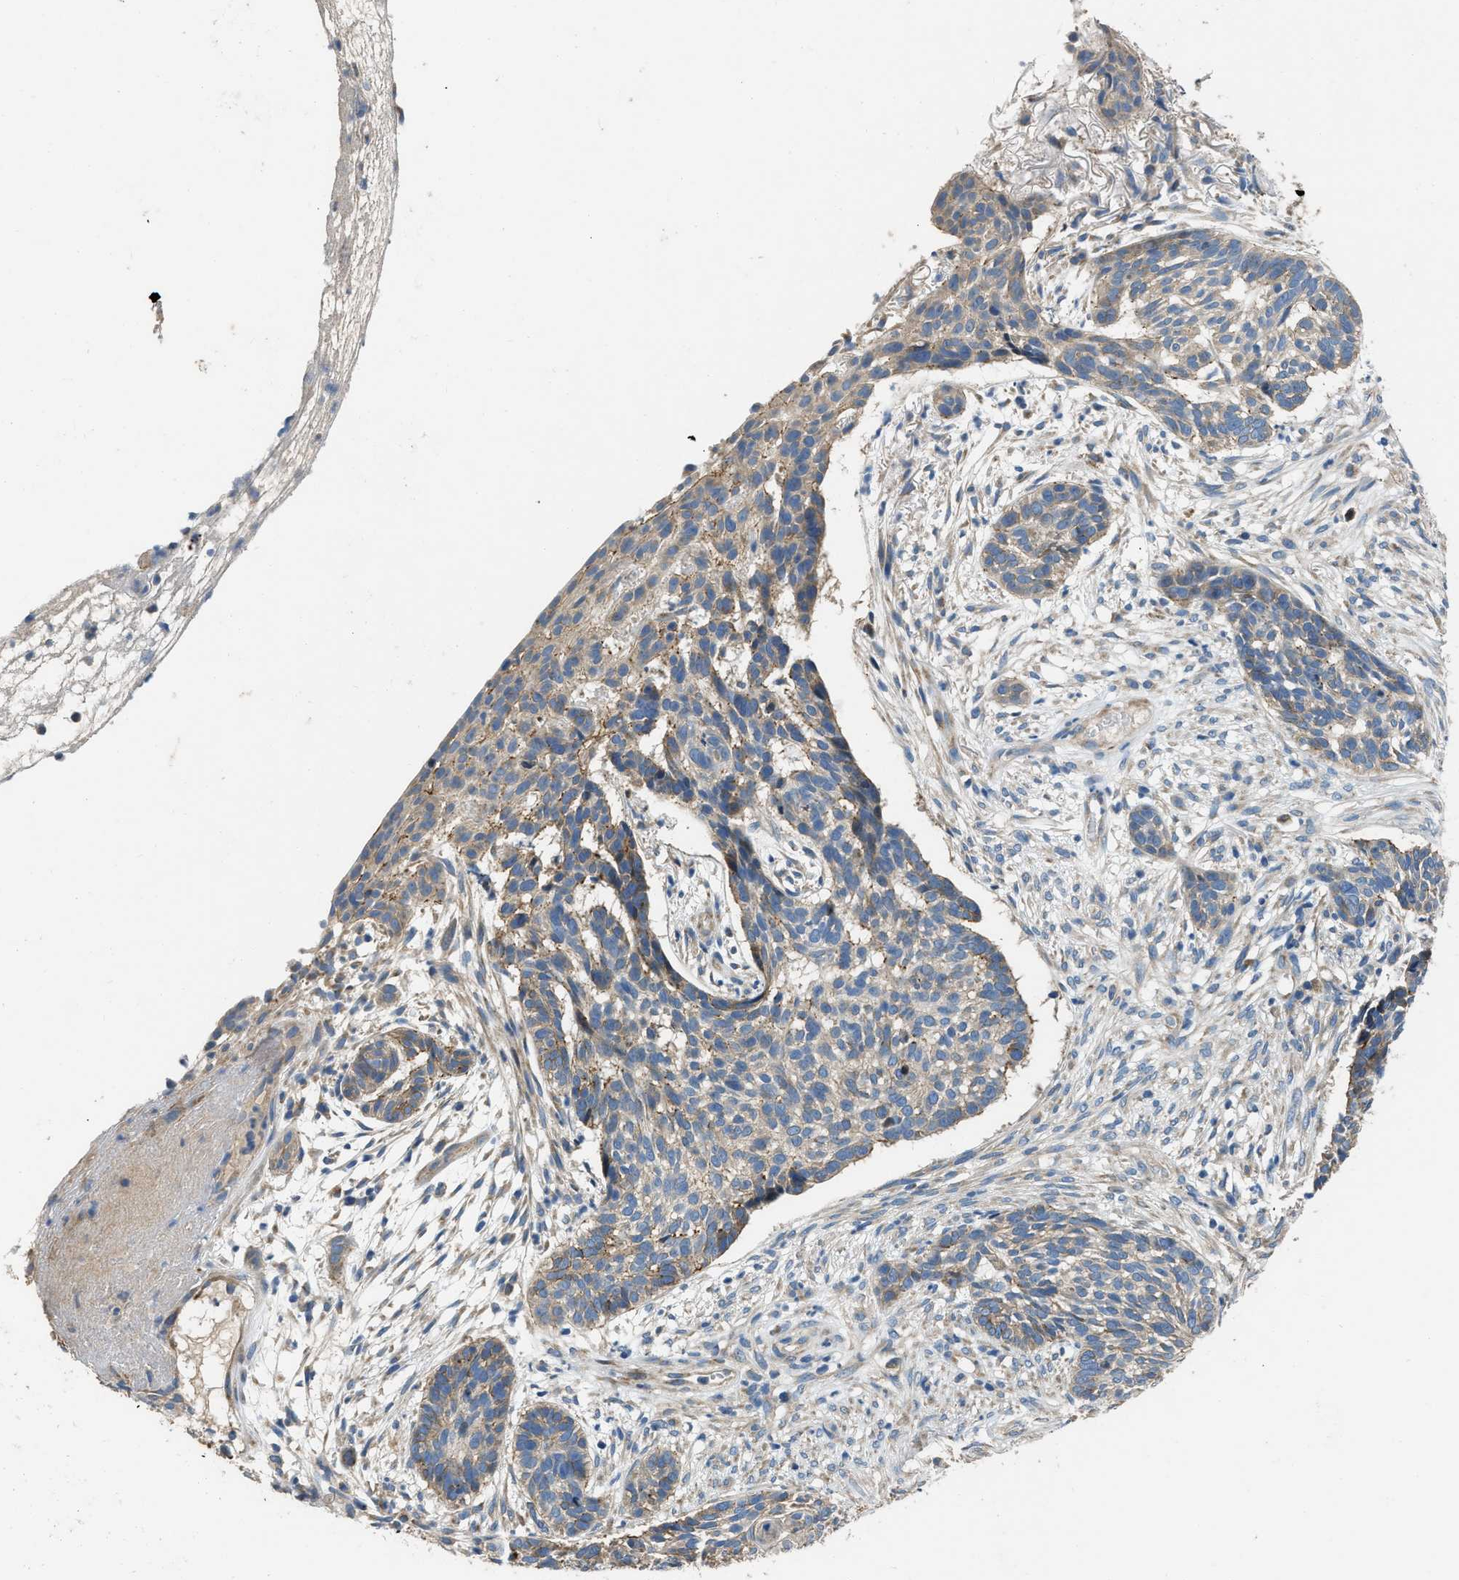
{"staining": {"intensity": "weak", "quantity": "<25%", "location": "cytoplasmic/membranous"}, "tissue": "skin cancer", "cell_type": "Tumor cells", "image_type": "cancer", "snomed": [{"axis": "morphology", "description": "Basal cell carcinoma"}, {"axis": "topography", "description": "Skin"}], "caption": "Tumor cells show no significant staining in skin cancer (basal cell carcinoma).", "gene": "TMEM150A", "patient": {"sex": "male", "age": 85}}